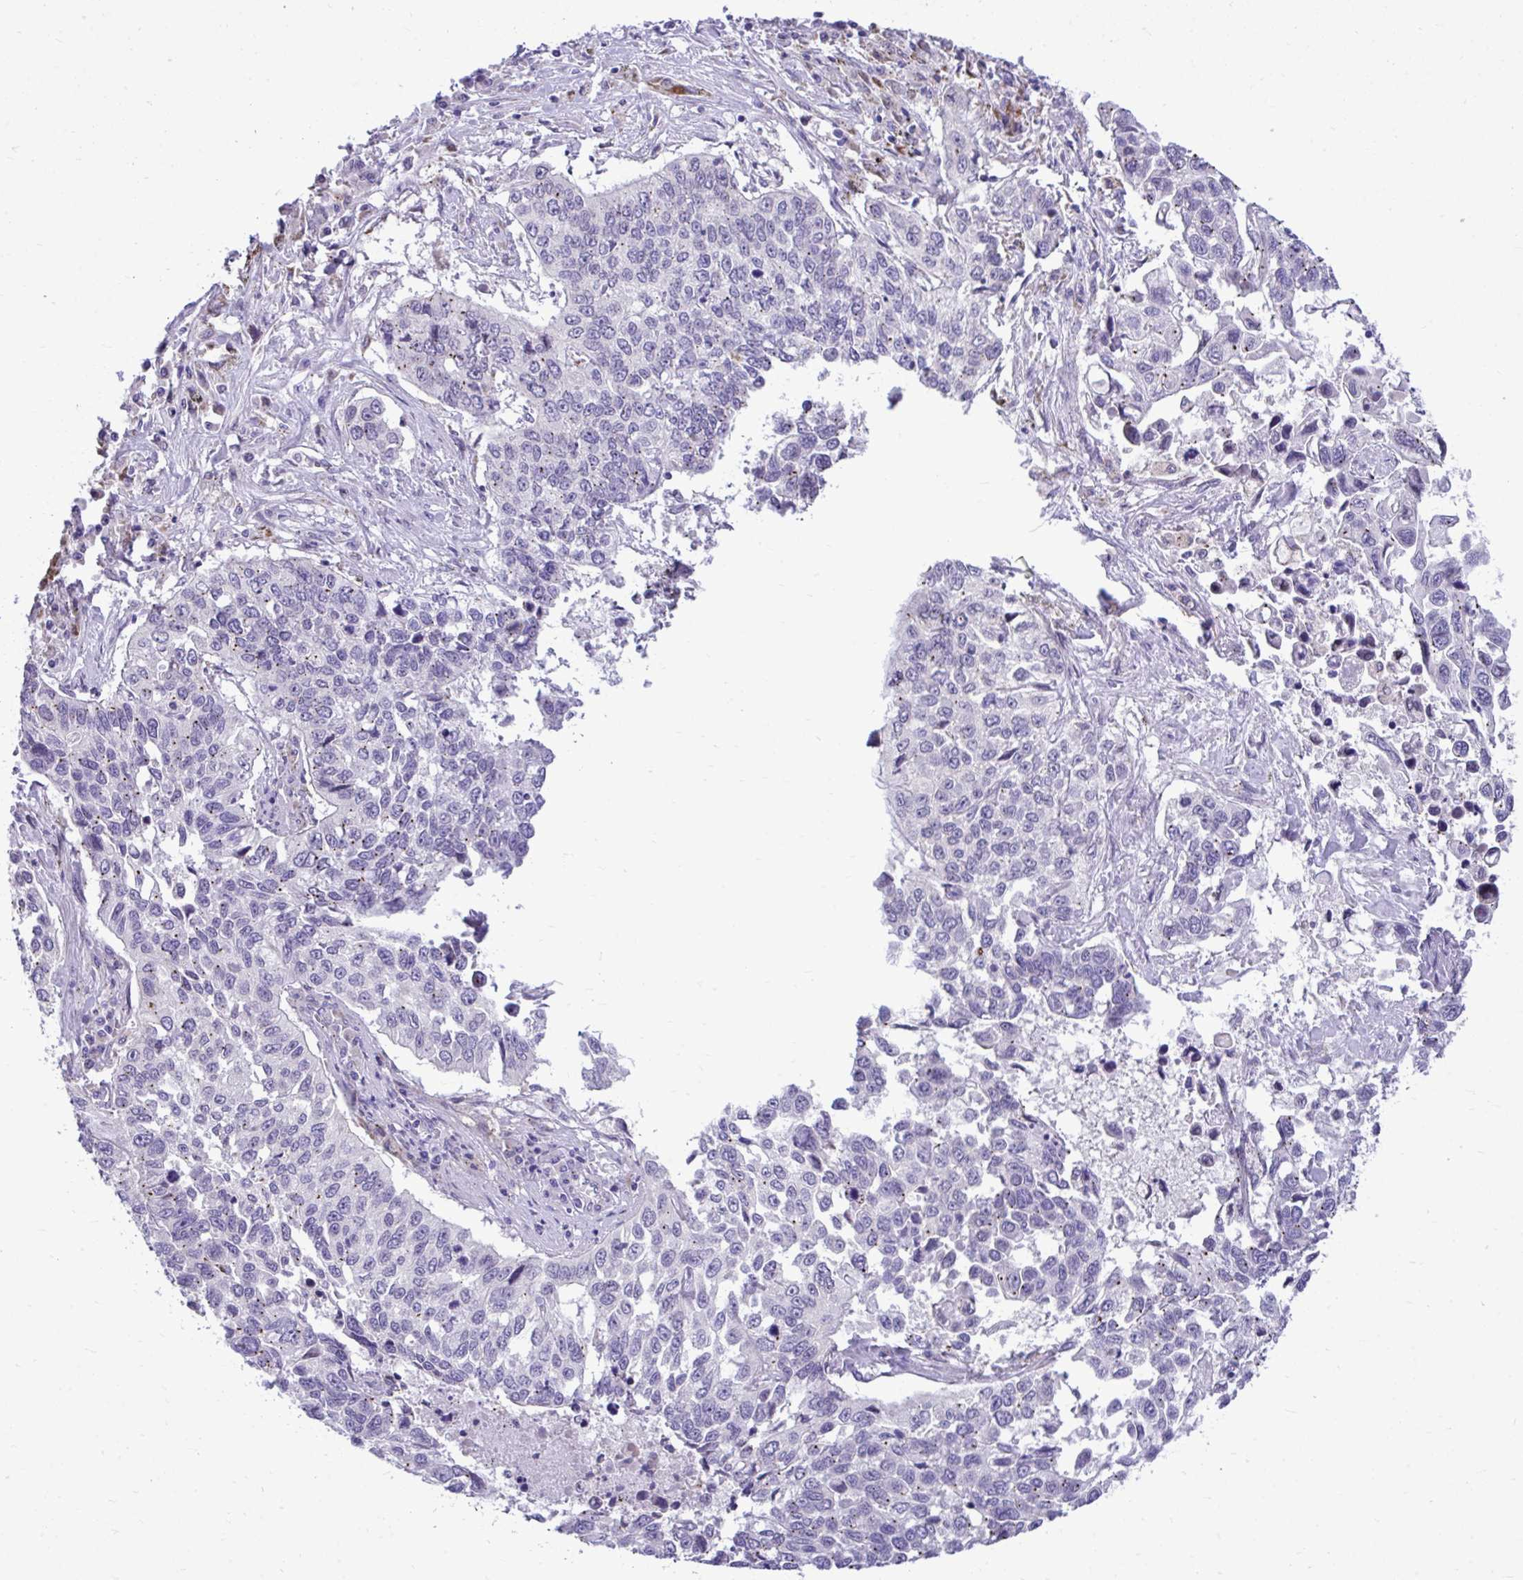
{"staining": {"intensity": "weak", "quantity": "<25%", "location": "cytoplasmic/membranous"}, "tissue": "lung cancer", "cell_type": "Tumor cells", "image_type": "cancer", "snomed": [{"axis": "morphology", "description": "Squamous cell carcinoma, NOS"}, {"axis": "topography", "description": "Lung"}], "caption": "Immunohistochemistry (IHC) of squamous cell carcinoma (lung) reveals no expression in tumor cells. (Brightfield microscopy of DAB IHC at high magnification).", "gene": "CEACAM18", "patient": {"sex": "male", "age": 62}}